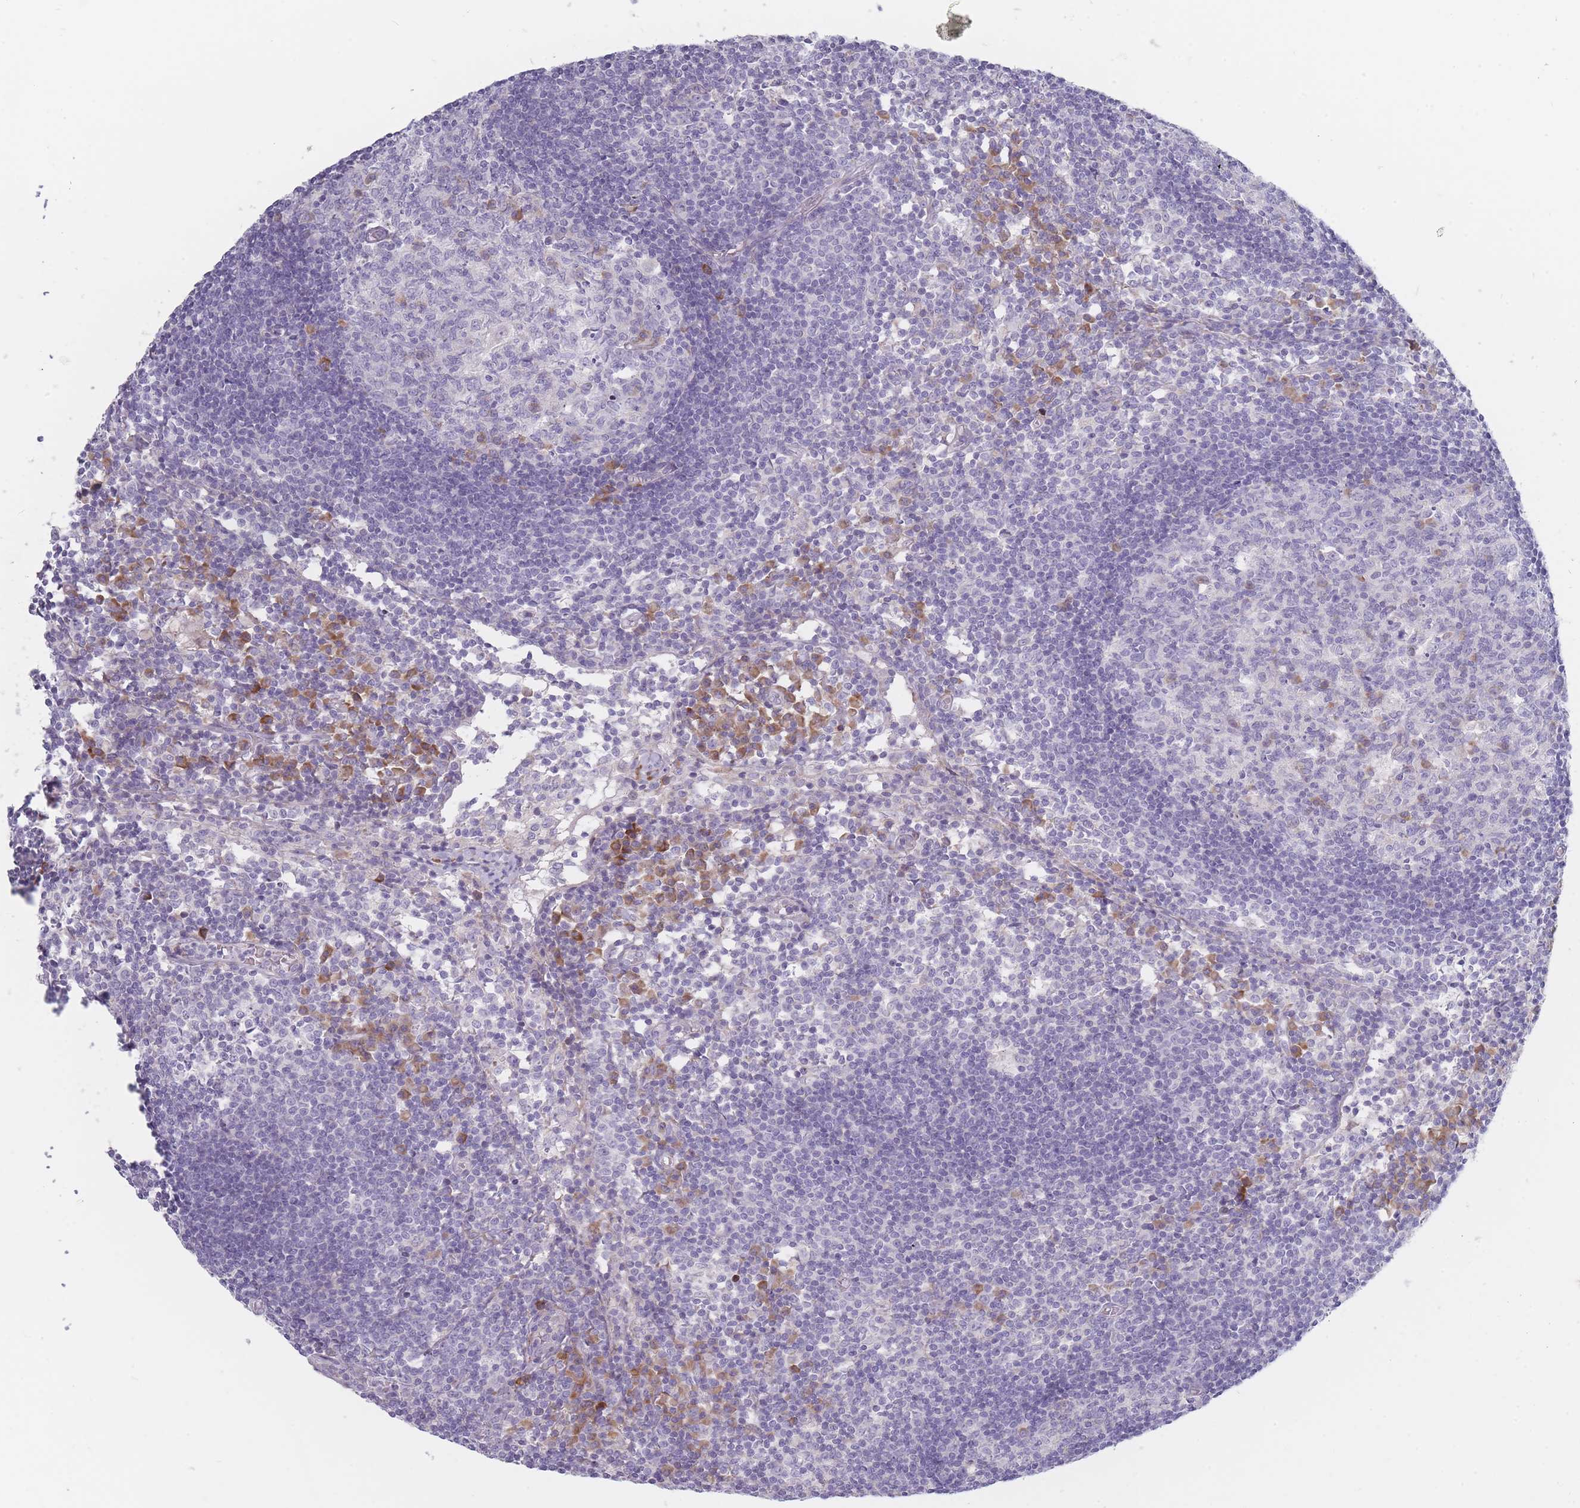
{"staining": {"intensity": "negative", "quantity": "none", "location": "none"}, "tissue": "lymph node", "cell_type": "Germinal center cells", "image_type": "normal", "snomed": [{"axis": "morphology", "description": "Normal tissue, NOS"}, {"axis": "topography", "description": "Lymph node"}], "caption": "Immunohistochemistry histopathology image of unremarkable lymph node: lymph node stained with DAB demonstrates no significant protein expression in germinal center cells.", "gene": "SPATS1", "patient": {"sex": "female", "age": 55}}